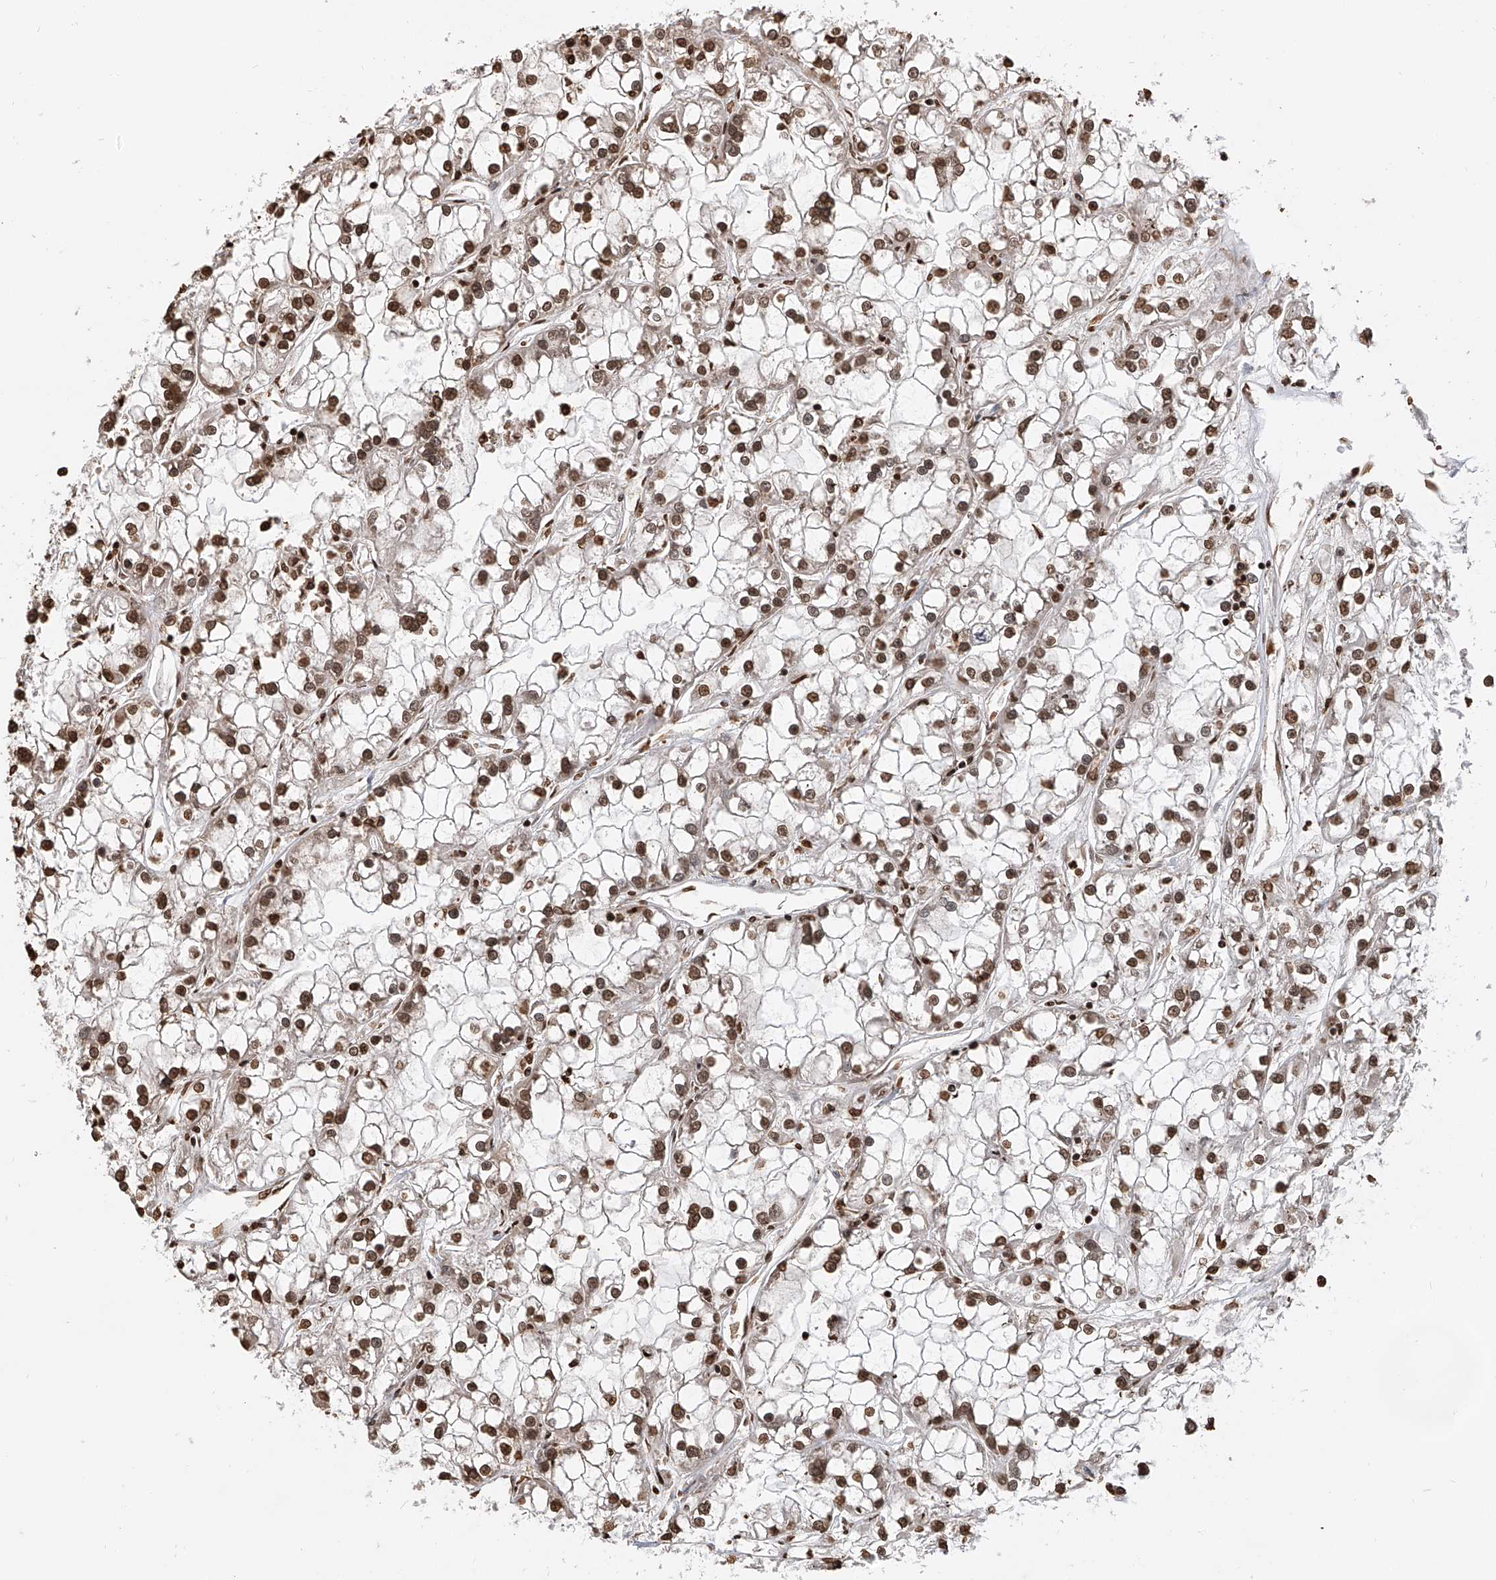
{"staining": {"intensity": "strong", "quantity": ">75%", "location": "nuclear"}, "tissue": "renal cancer", "cell_type": "Tumor cells", "image_type": "cancer", "snomed": [{"axis": "morphology", "description": "Adenocarcinoma, NOS"}, {"axis": "topography", "description": "Kidney"}], "caption": "Renal cancer stained with DAB IHC reveals high levels of strong nuclear expression in about >75% of tumor cells.", "gene": "CFAP410", "patient": {"sex": "female", "age": 52}}